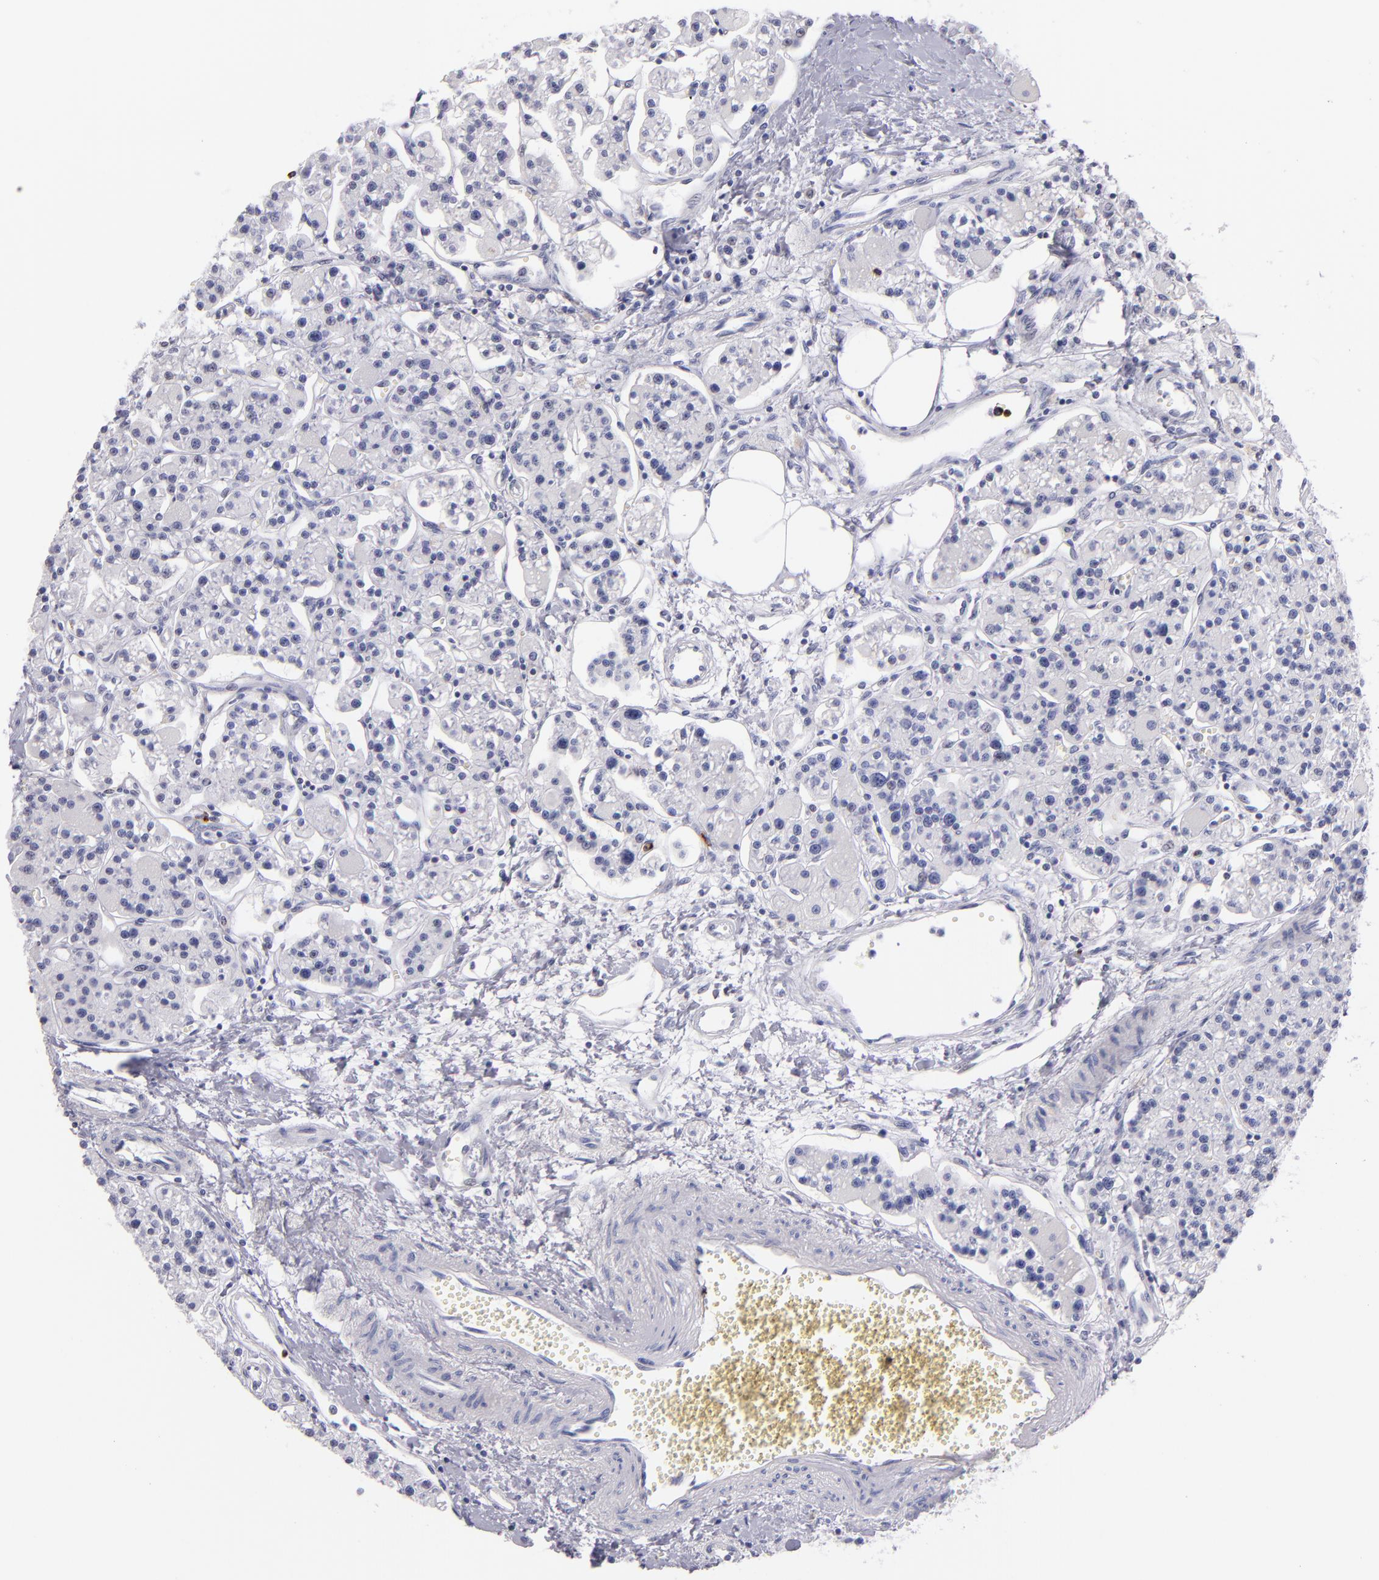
{"staining": {"intensity": "negative", "quantity": "none", "location": "none"}, "tissue": "parathyroid gland", "cell_type": "Glandular cells", "image_type": "normal", "snomed": [{"axis": "morphology", "description": "Normal tissue, NOS"}, {"axis": "topography", "description": "Parathyroid gland"}], "caption": "An image of human parathyroid gland is negative for staining in glandular cells. Nuclei are stained in blue.", "gene": "PRF1", "patient": {"sex": "female", "age": 58}}